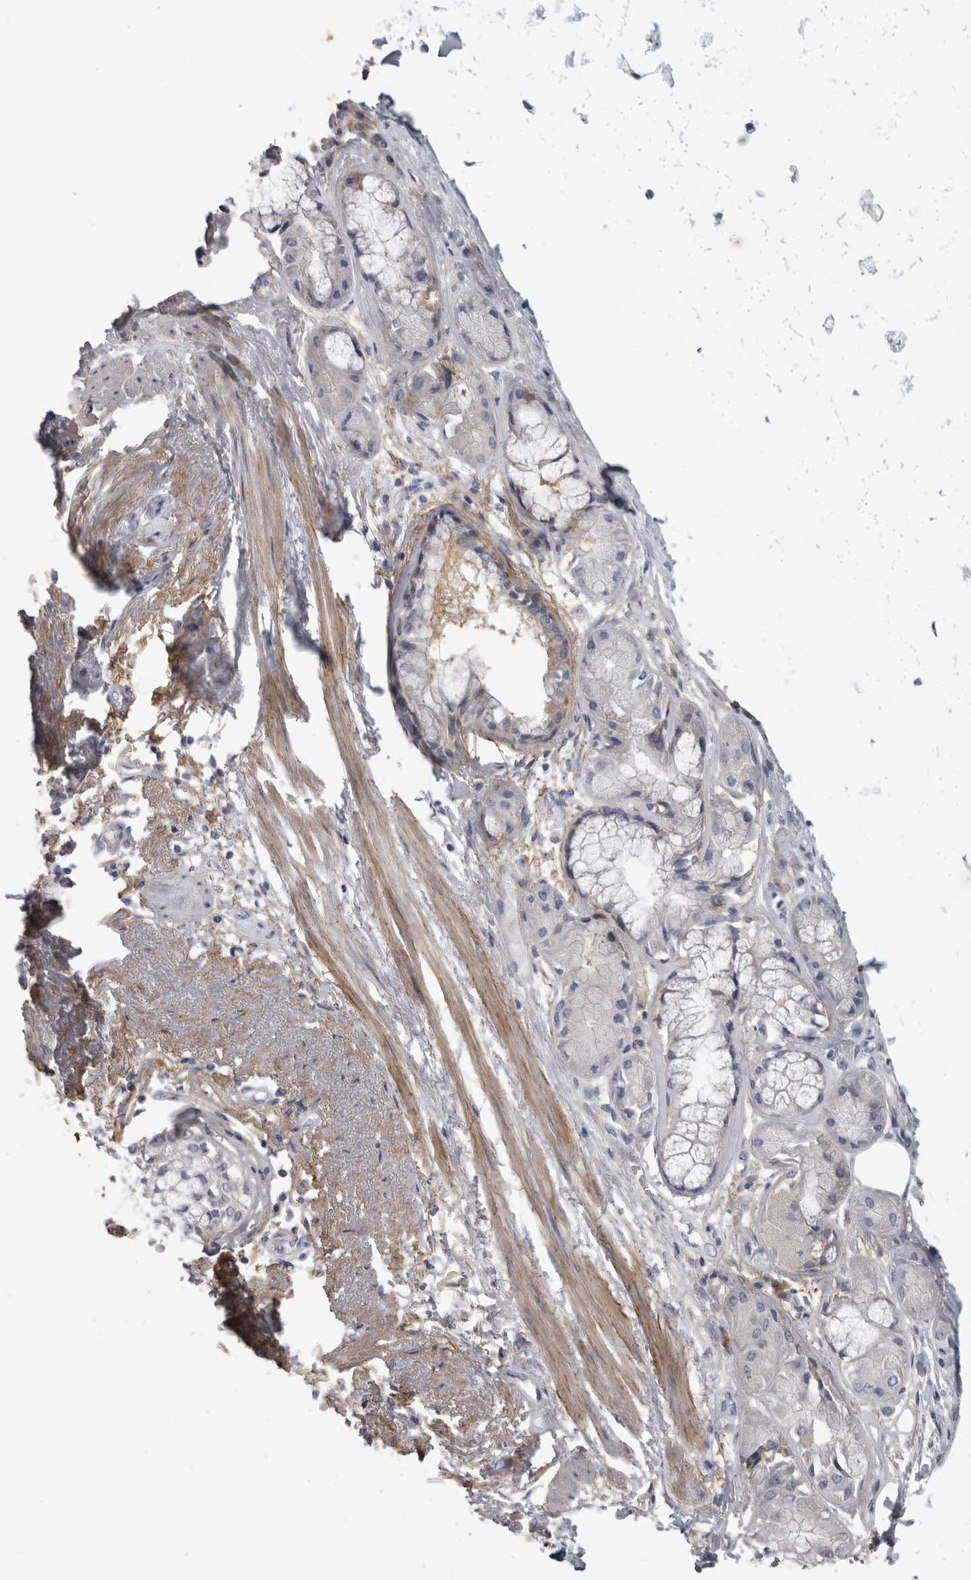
{"staining": {"intensity": "weak", "quantity": "25%-75%", "location": "cytoplasmic/membranous"}, "tissue": "adipose tissue", "cell_type": "Adipocytes", "image_type": "normal", "snomed": [{"axis": "morphology", "description": "Normal tissue, NOS"}, {"axis": "topography", "description": "Bronchus"}], "caption": "Benign adipose tissue displays weak cytoplasmic/membranous positivity in about 25%-75% of adipocytes.", "gene": "EFEMP2", "patient": {"sex": "male", "age": 66}}